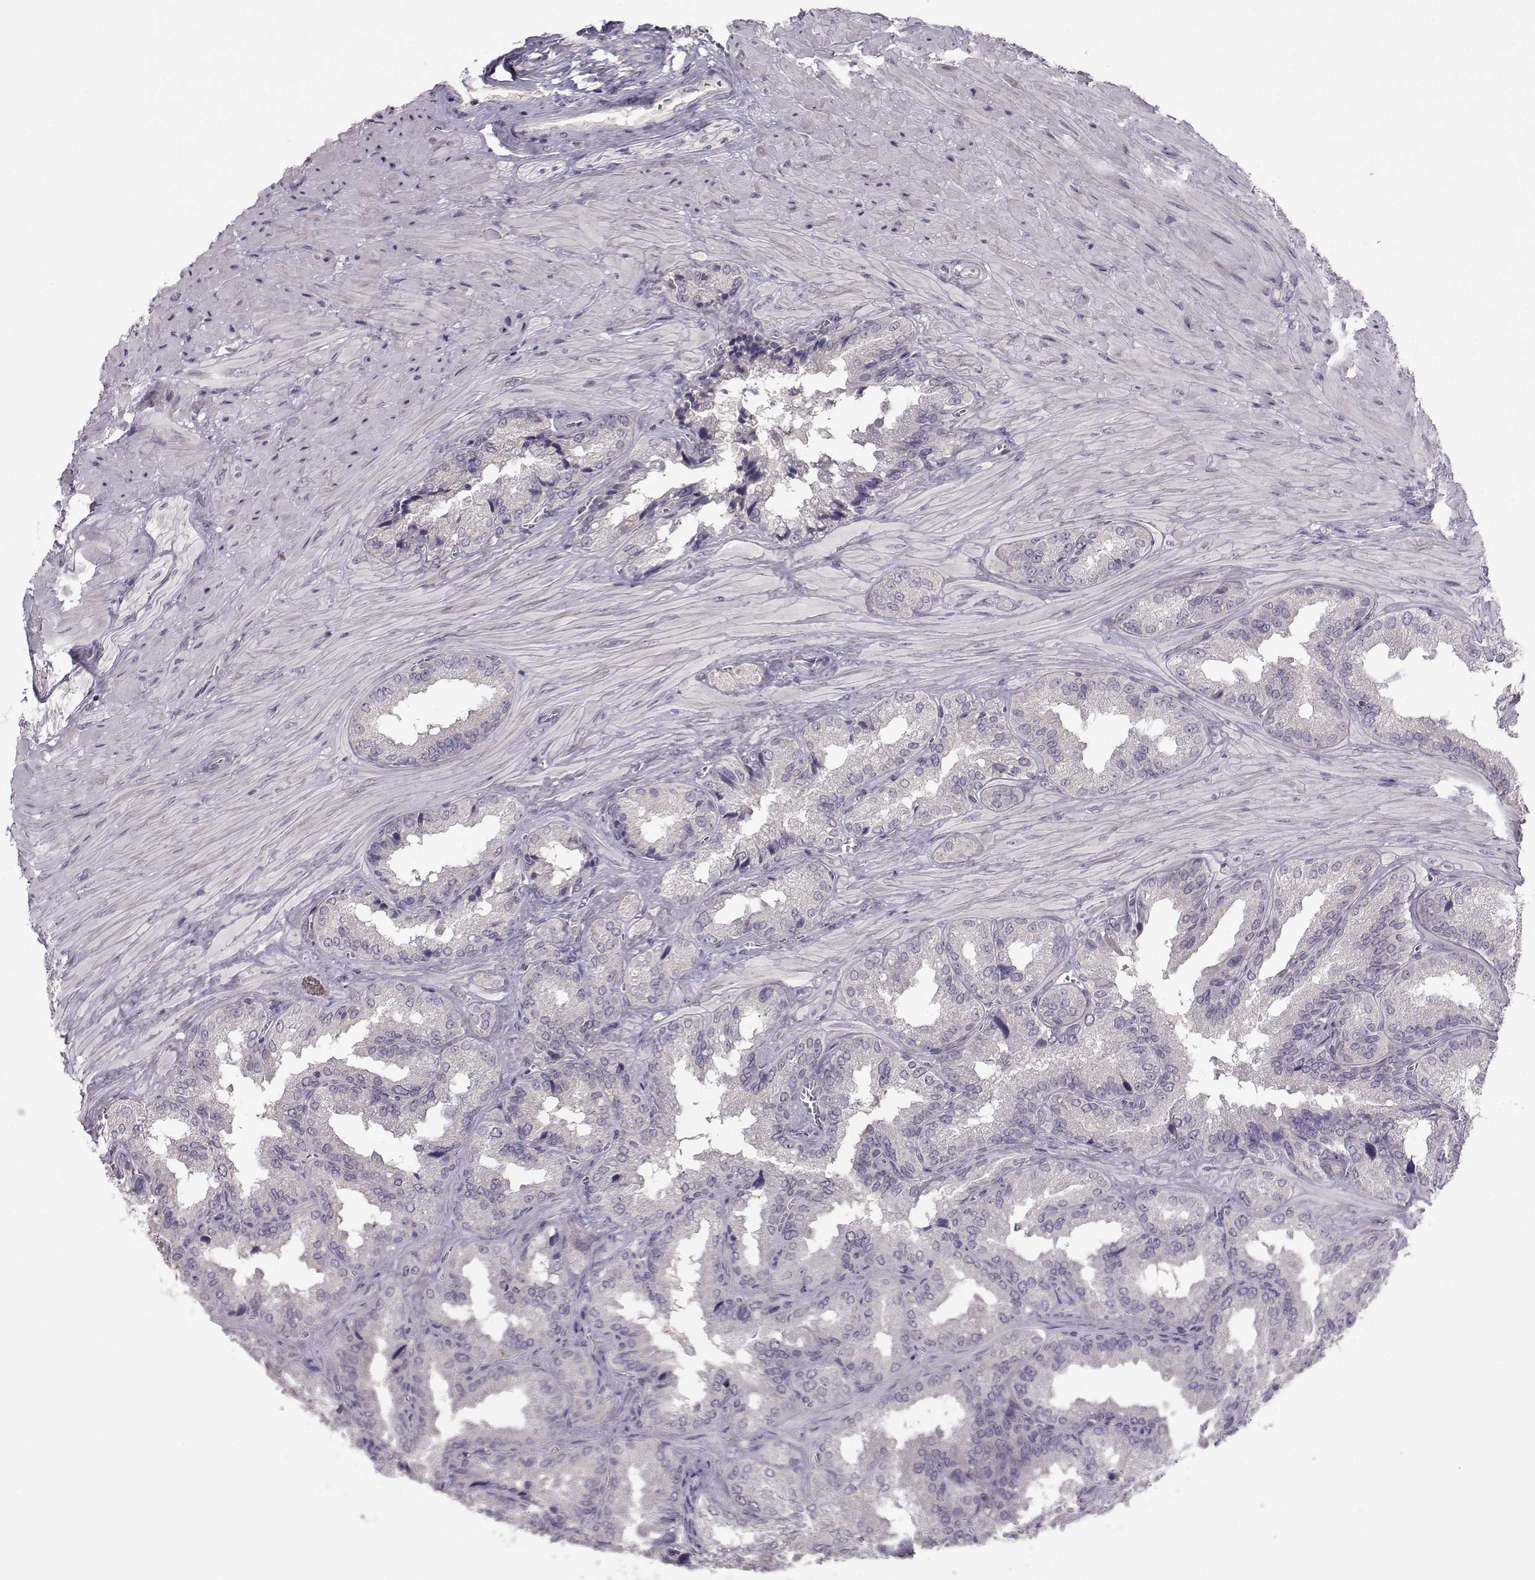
{"staining": {"intensity": "negative", "quantity": "none", "location": "none"}, "tissue": "seminal vesicle", "cell_type": "Glandular cells", "image_type": "normal", "snomed": [{"axis": "morphology", "description": "Normal tissue, NOS"}, {"axis": "topography", "description": "Seminal veicle"}], "caption": "Protein analysis of unremarkable seminal vesicle reveals no significant expression in glandular cells.", "gene": "FCAMR", "patient": {"sex": "male", "age": 37}}